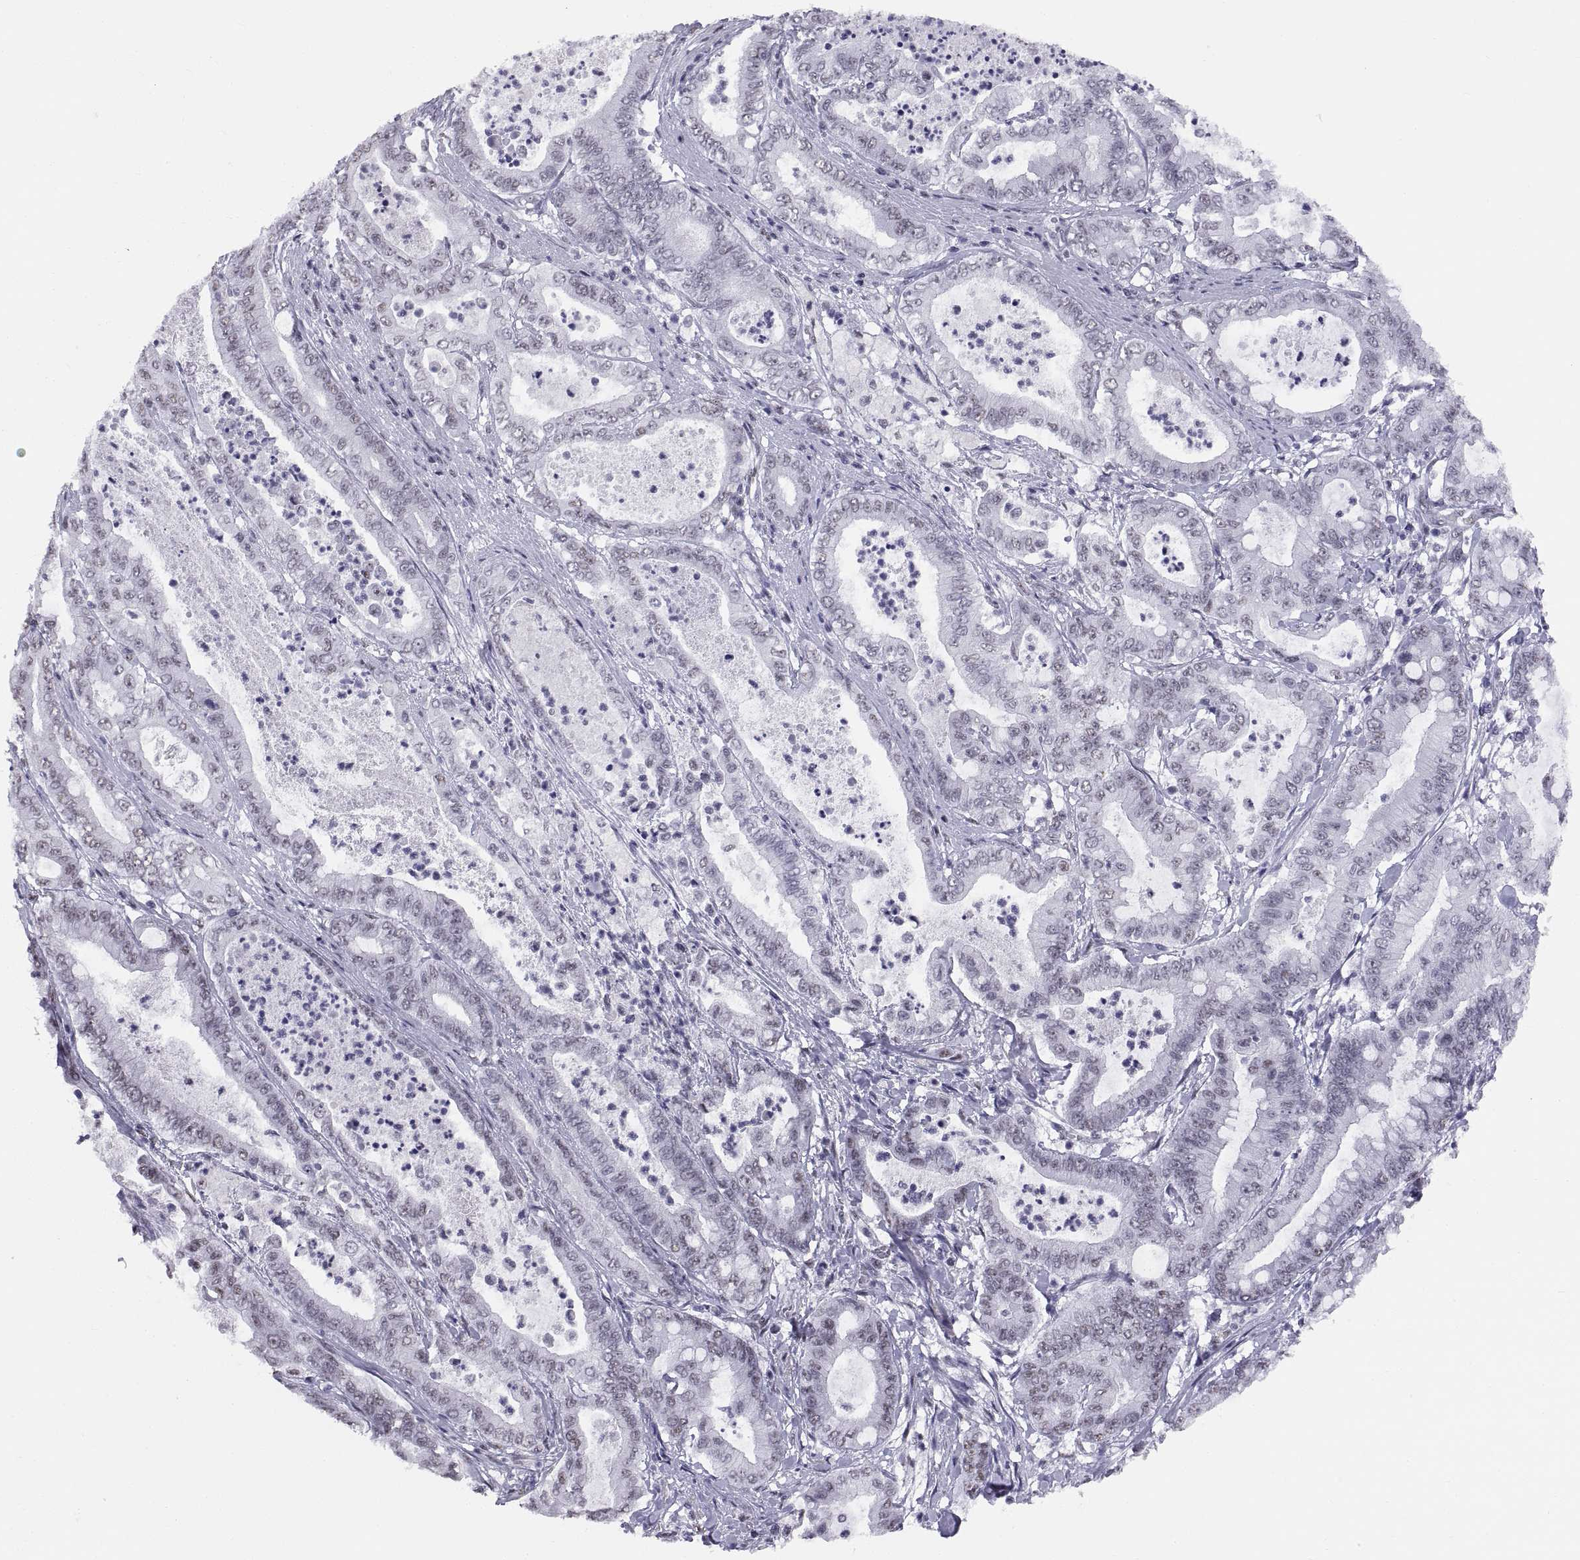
{"staining": {"intensity": "negative", "quantity": "none", "location": "none"}, "tissue": "pancreatic cancer", "cell_type": "Tumor cells", "image_type": "cancer", "snomed": [{"axis": "morphology", "description": "Adenocarcinoma, NOS"}, {"axis": "topography", "description": "Pancreas"}], "caption": "There is no significant positivity in tumor cells of adenocarcinoma (pancreatic).", "gene": "NEUROD6", "patient": {"sex": "male", "age": 71}}